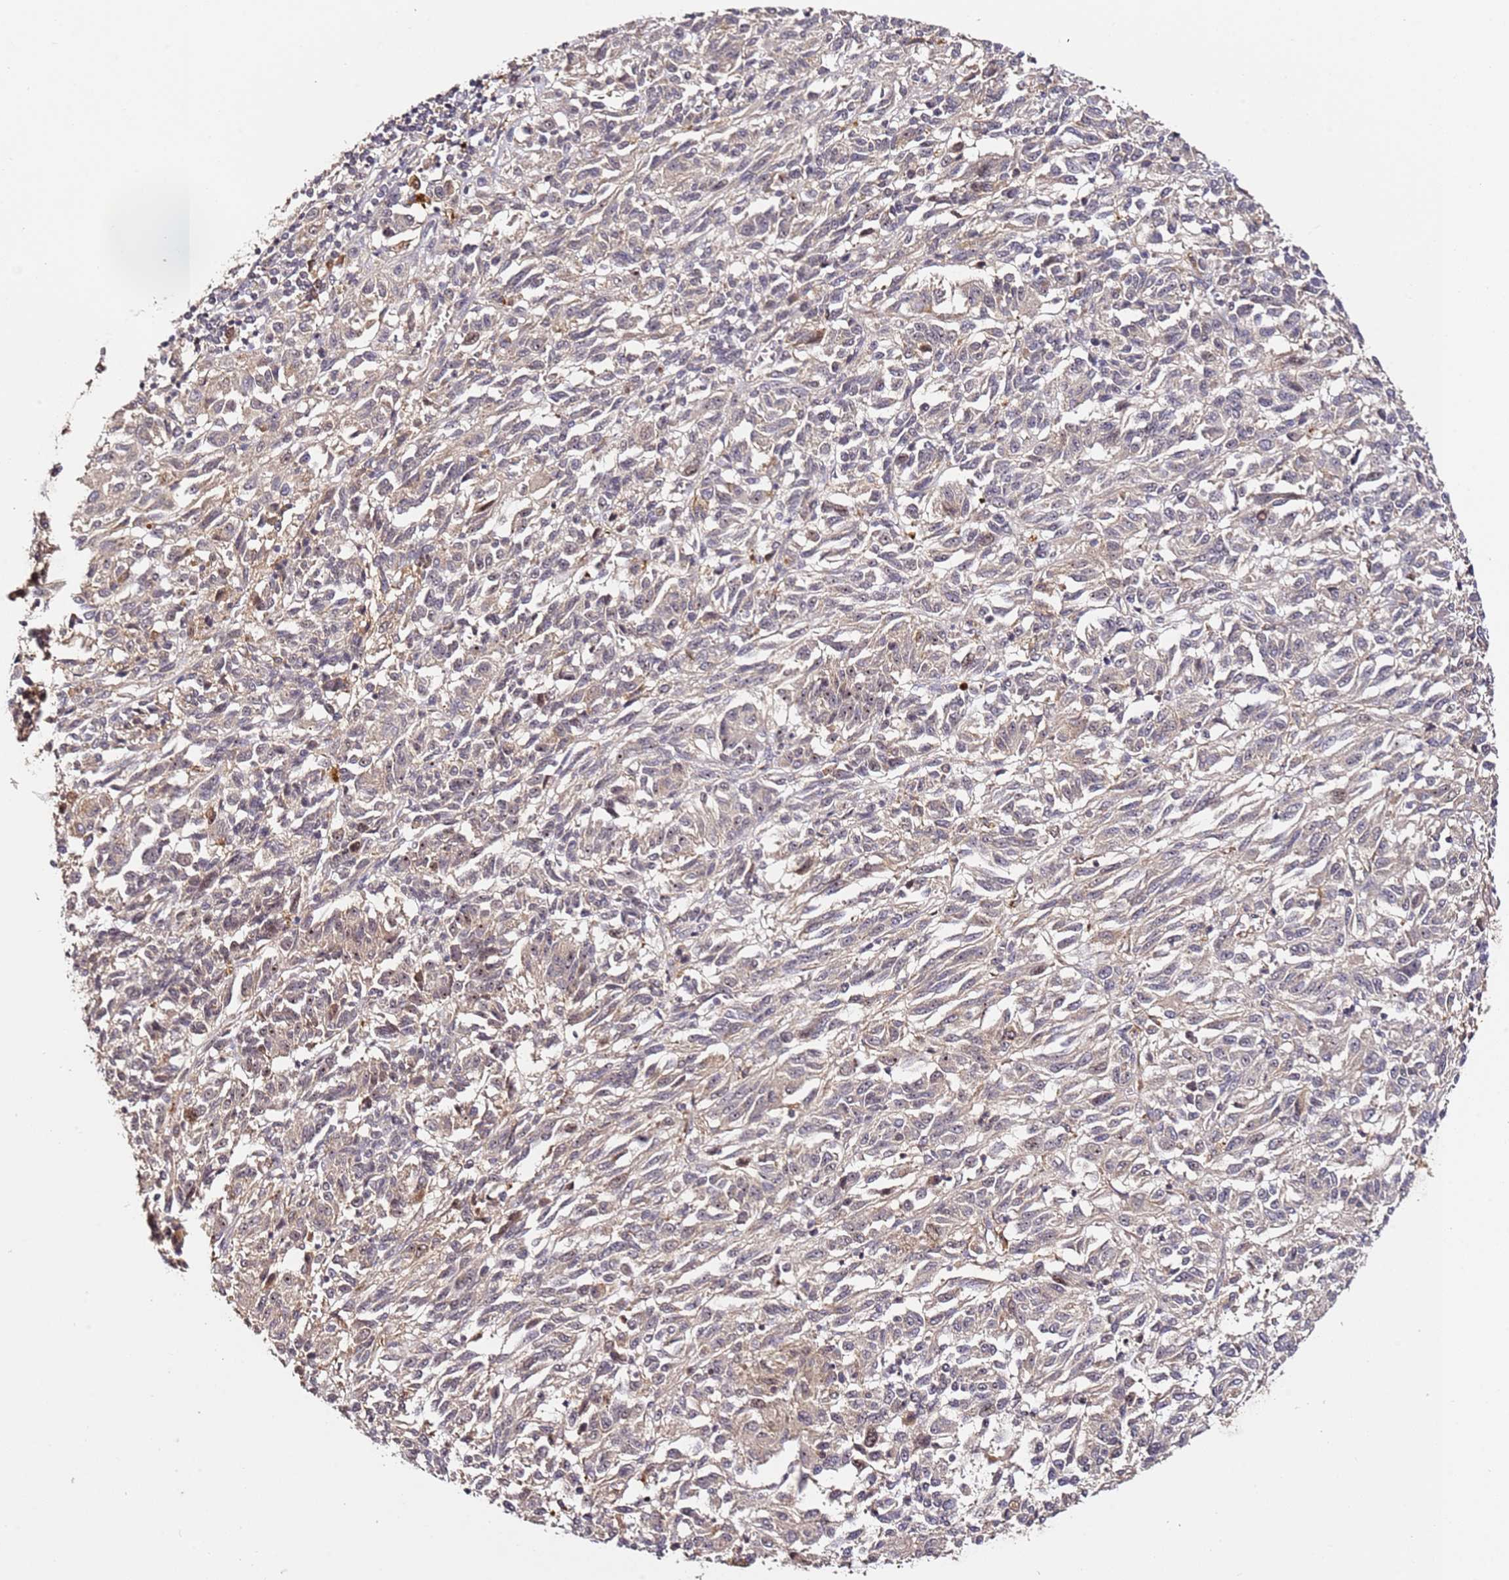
{"staining": {"intensity": "weak", "quantity": "25%-75%", "location": "cytoplasmic/membranous,nuclear"}, "tissue": "melanoma", "cell_type": "Tumor cells", "image_type": "cancer", "snomed": [{"axis": "morphology", "description": "Malignant melanoma, Metastatic site"}, {"axis": "topography", "description": "Lung"}], "caption": "Tumor cells reveal low levels of weak cytoplasmic/membranous and nuclear expression in approximately 25%-75% of cells in melanoma.", "gene": "DDX27", "patient": {"sex": "male", "age": 64}}